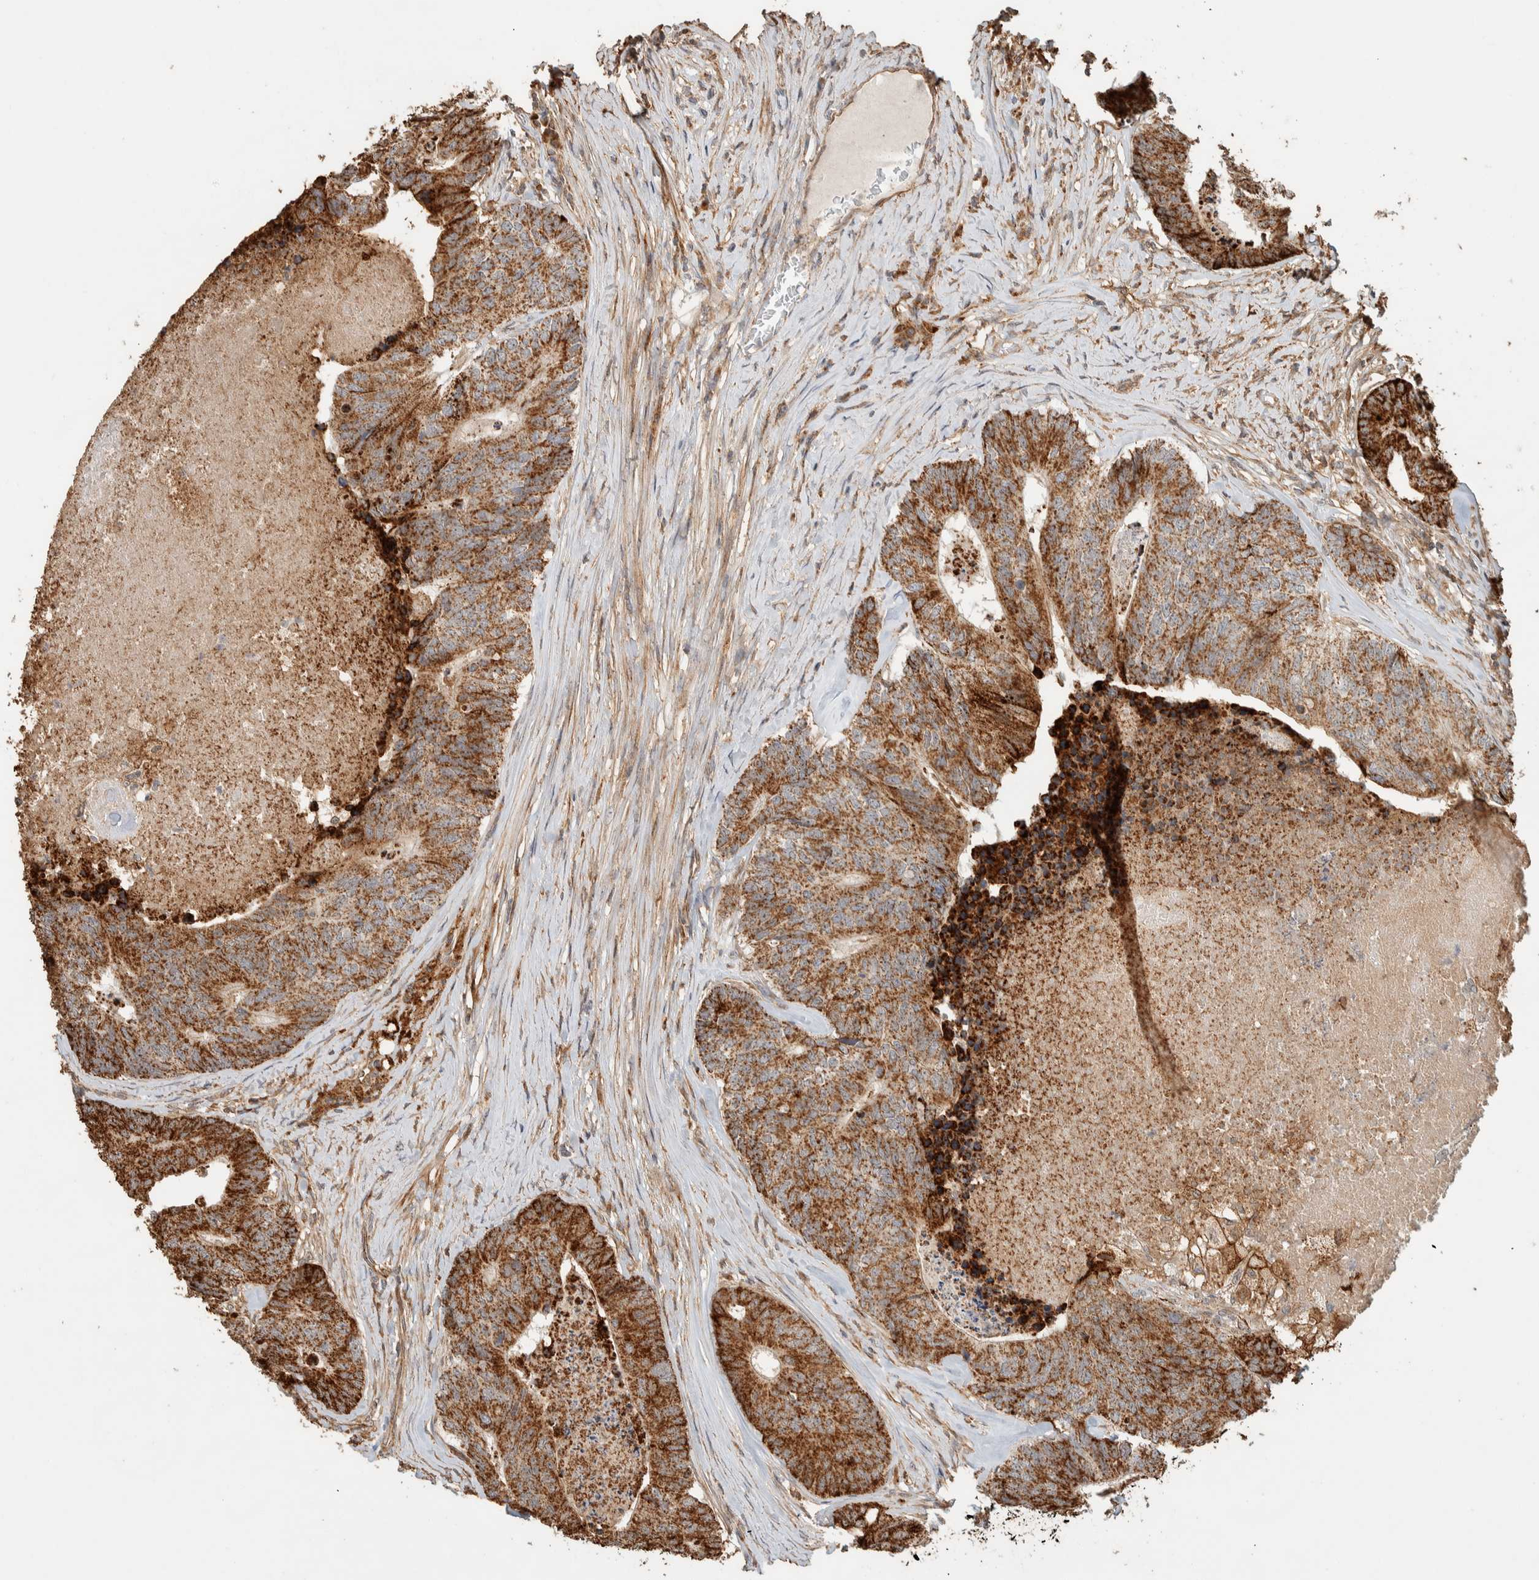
{"staining": {"intensity": "moderate", "quantity": ">75%", "location": "cytoplasmic/membranous"}, "tissue": "colorectal cancer", "cell_type": "Tumor cells", "image_type": "cancer", "snomed": [{"axis": "morphology", "description": "Adenocarcinoma, NOS"}, {"axis": "topography", "description": "Colon"}], "caption": "Protein staining by IHC demonstrates moderate cytoplasmic/membranous expression in about >75% of tumor cells in colorectal cancer. (brown staining indicates protein expression, while blue staining denotes nuclei).", "gene": "KIF9", "patient": {"sex": "female", "age": 67}}